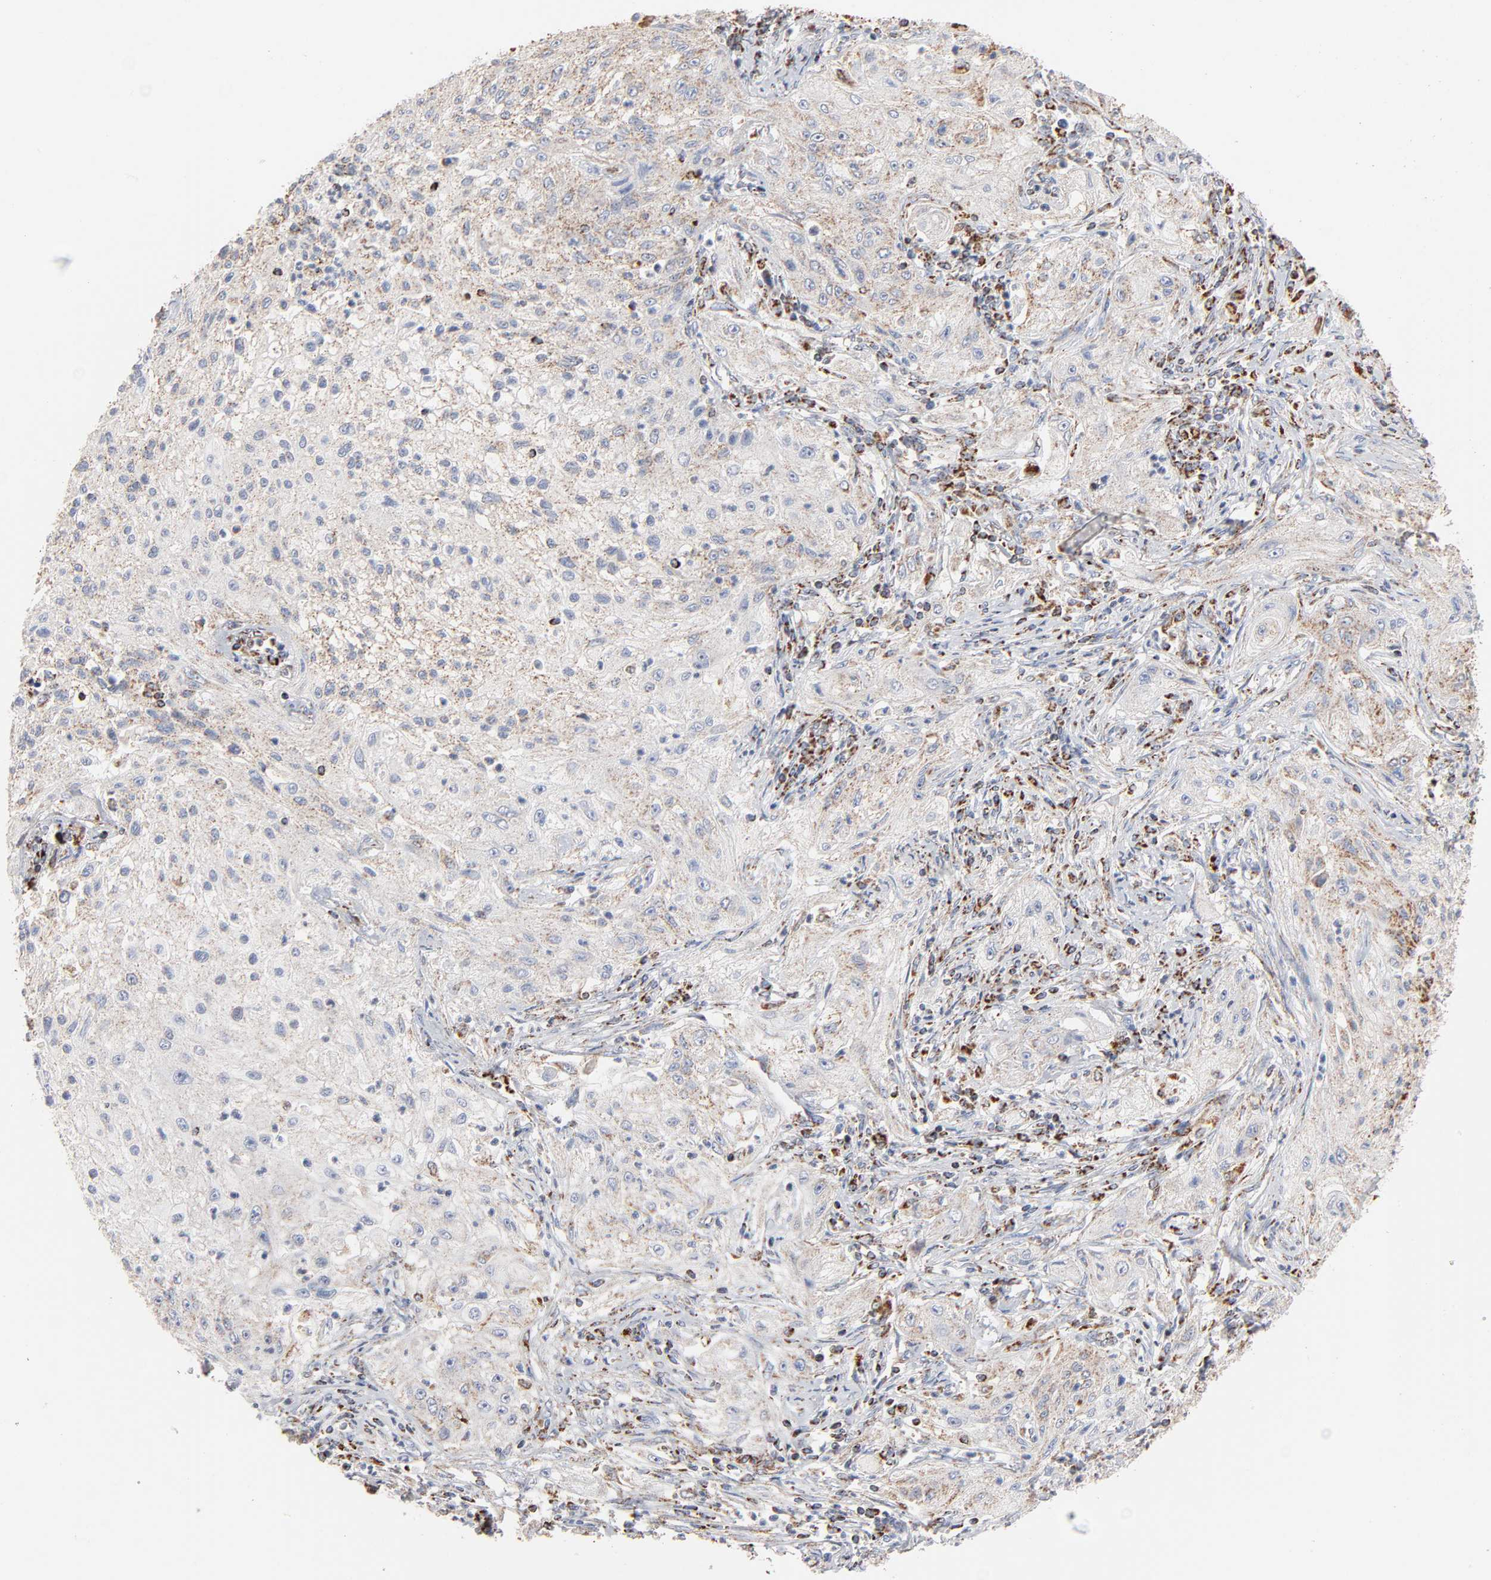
{"staining": {"intensity": "weak", "quantity": "25%-75%", "location": "cytoplasmic/membranous"}, "tissue": "lung cancer", "cell_type": "Tumor cells", "image_type": "cancer", "snomed": [{"axis": "morphology", "description": "Inflammation, NOS"}, {"axis": "morphology", "description": "Squamous cell carcinoma, NOS"}, {"axis": "topography", "description": "Lymph node"}, {"axis": "topography", "description": "Soft tissue"}, {"axis": "topography", "description": "Lung"}], "caption": "Protein expression by immunohistochemistry exhibits weak cytoplasmic/membranous positivity in about 25%-75% of tumor cells in lung squamous cell carcinoma. Using DAB (3,3'-diaminobenzidine) (brown) and hematoxylin (blue) stains, captured at high magnification using brightfield microscopy.", "gene": "UQCRC1", "patient": {"sex": "male", "age": 66}}